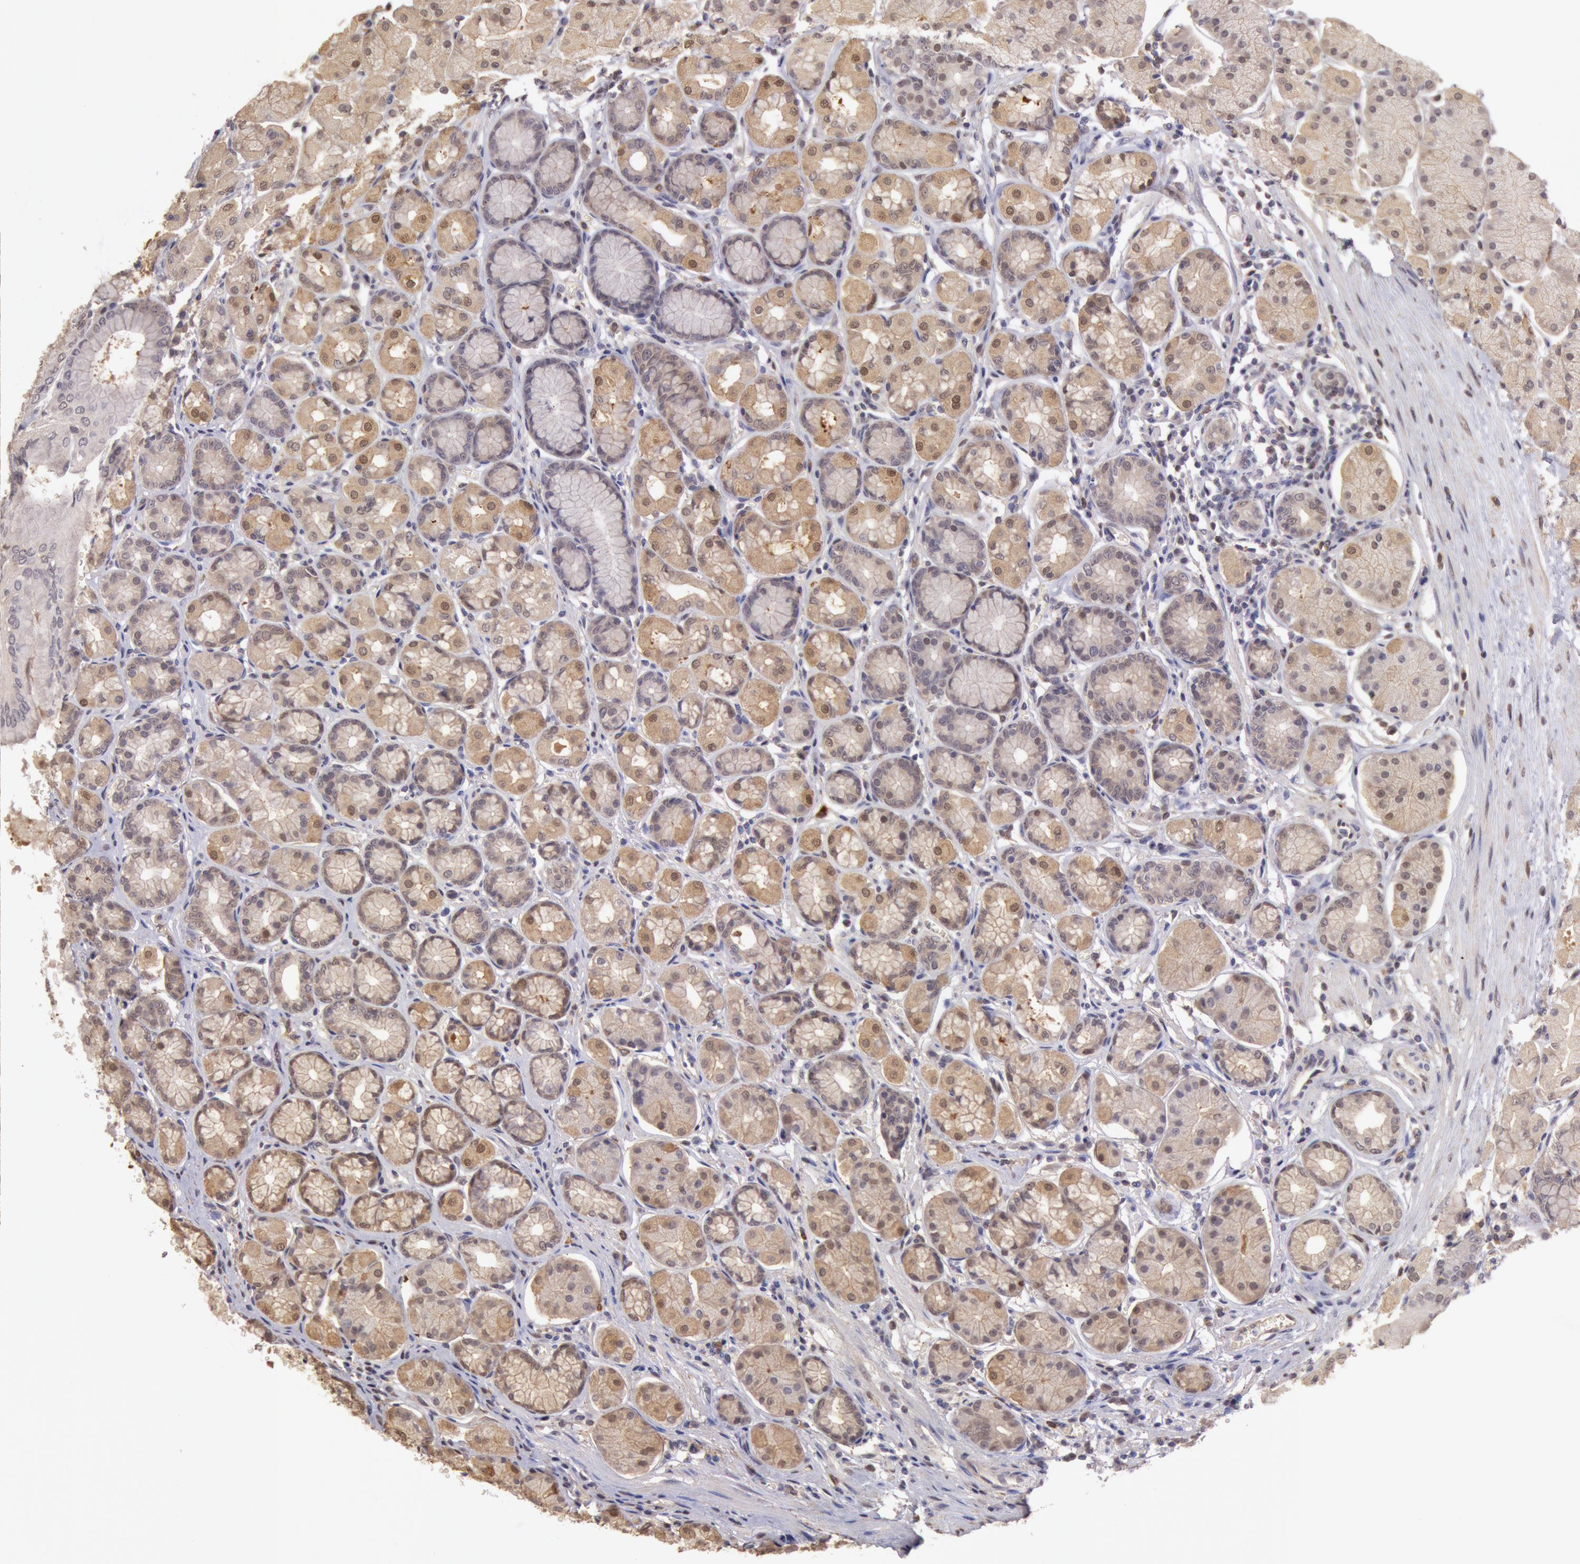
{"staining": {"intensity": "moderate", "quantity": ">75%", "location": "cytoplasmic/membranous,nuclear"}, "tissue": "stomach", "cell_type": "Glandular cells", "image_type": "normal", "snomed": [{"axis": "morphology", "description": "Normal tissue, NOS"}, {"axis": "topography", "description": "Stomach"}, {"axis": "topography", "description": "Stomach, lower"}], "caption": "High-power microscopy captured an IHC photomicrograph of unremarkable stomach, revealing moderate cytoplasmic/membranous,nuclear expression in about >75% of glandular cells.", "gene": "SOD1", "patient": {"sex": "male", "age": 76}}